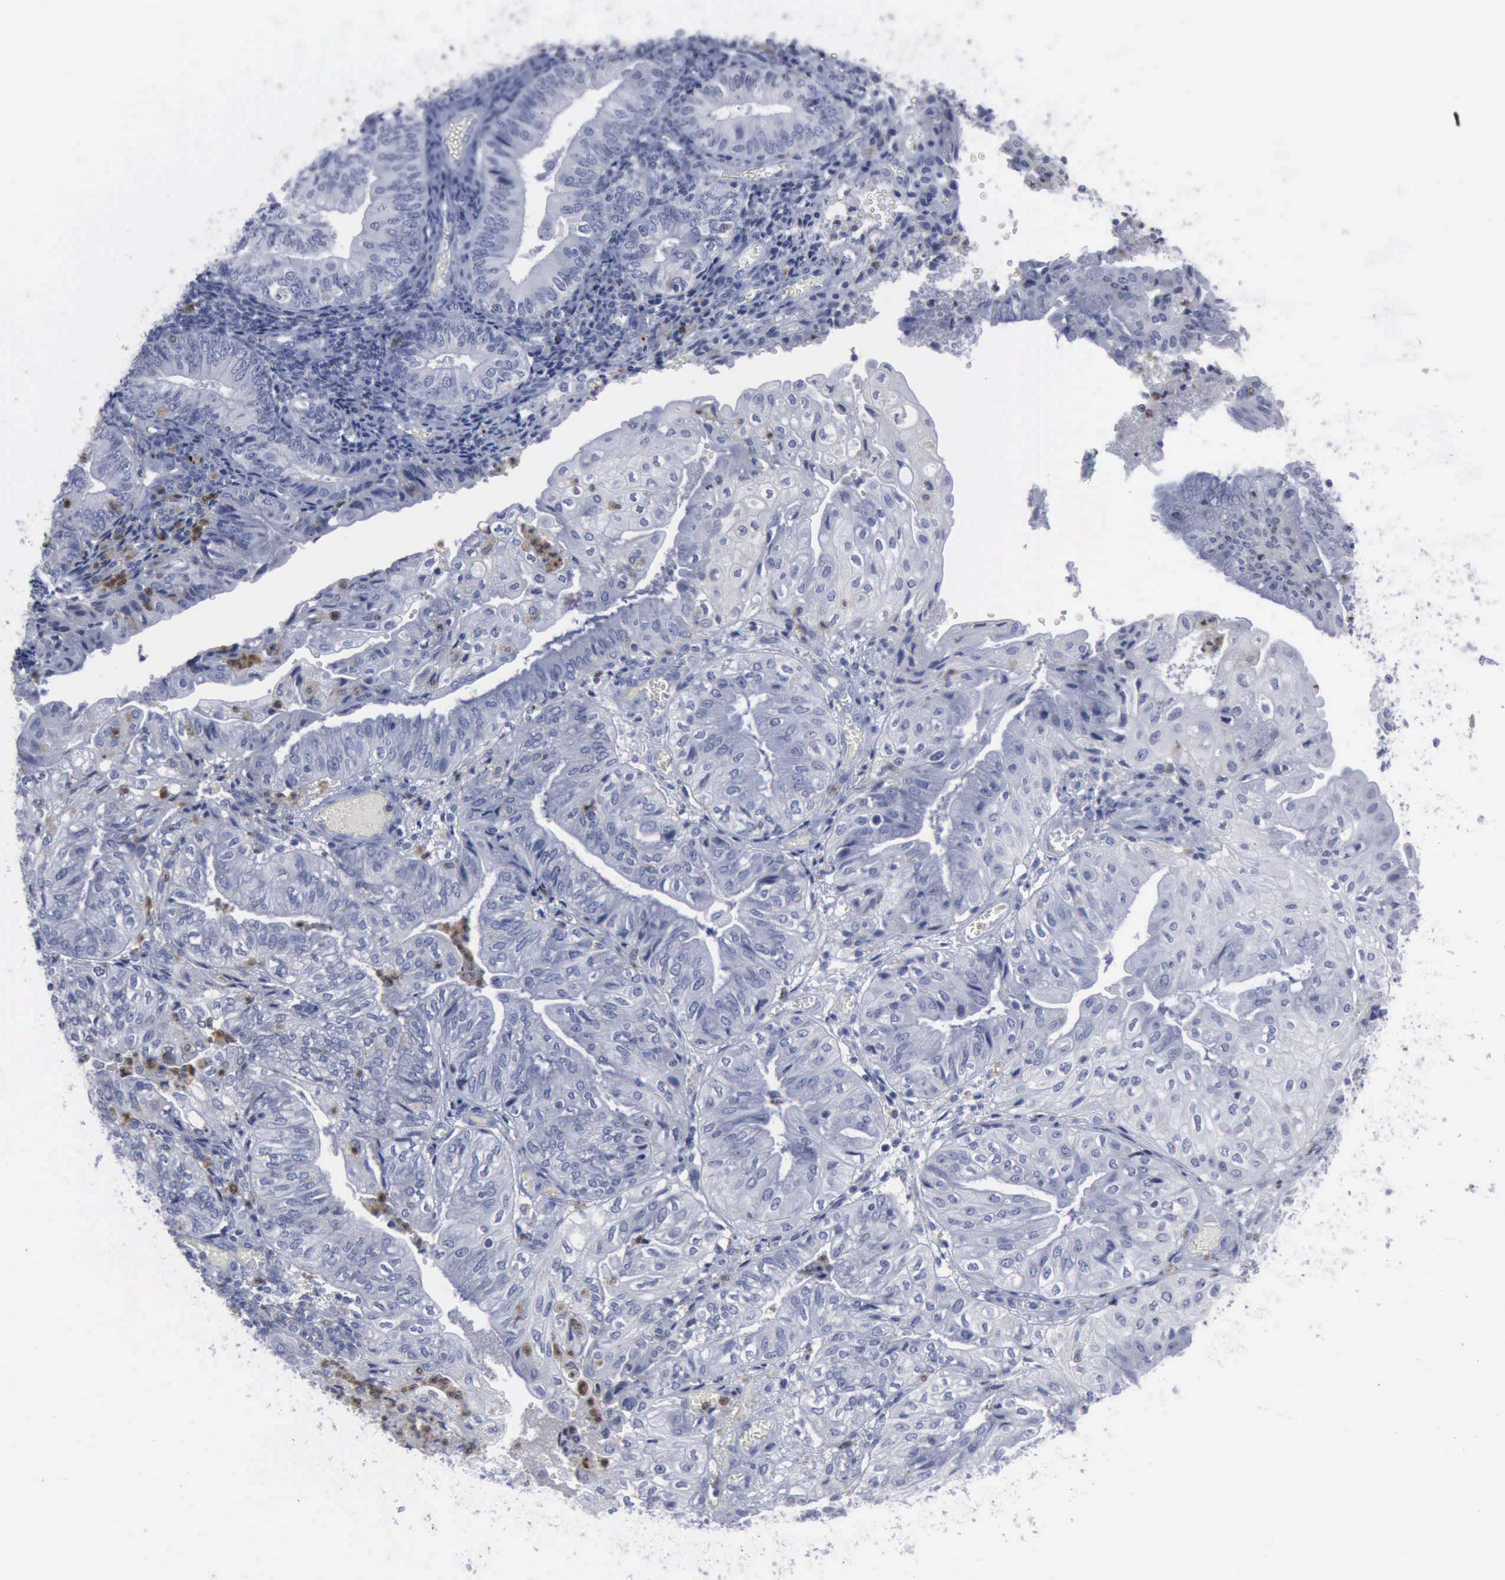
{"staining": {"intensity": "negative", "quantity": "none", "location": "none"}, "tissue": "endometrial cancer", "cell_type": "Tumor cells", "image_type": "cancer", "snomed": [{"axis": "morphology", "description": "Adenocarcinoma, NOS"}, {"axis": "topography", "description": "Endometrium"}], "caption": "Micrograph shows no significant protein positivity in tumor cells of endometrial adenocarcinoma.", "gene": "CSTA", "patient": {"sex": "female", "age": 55}}